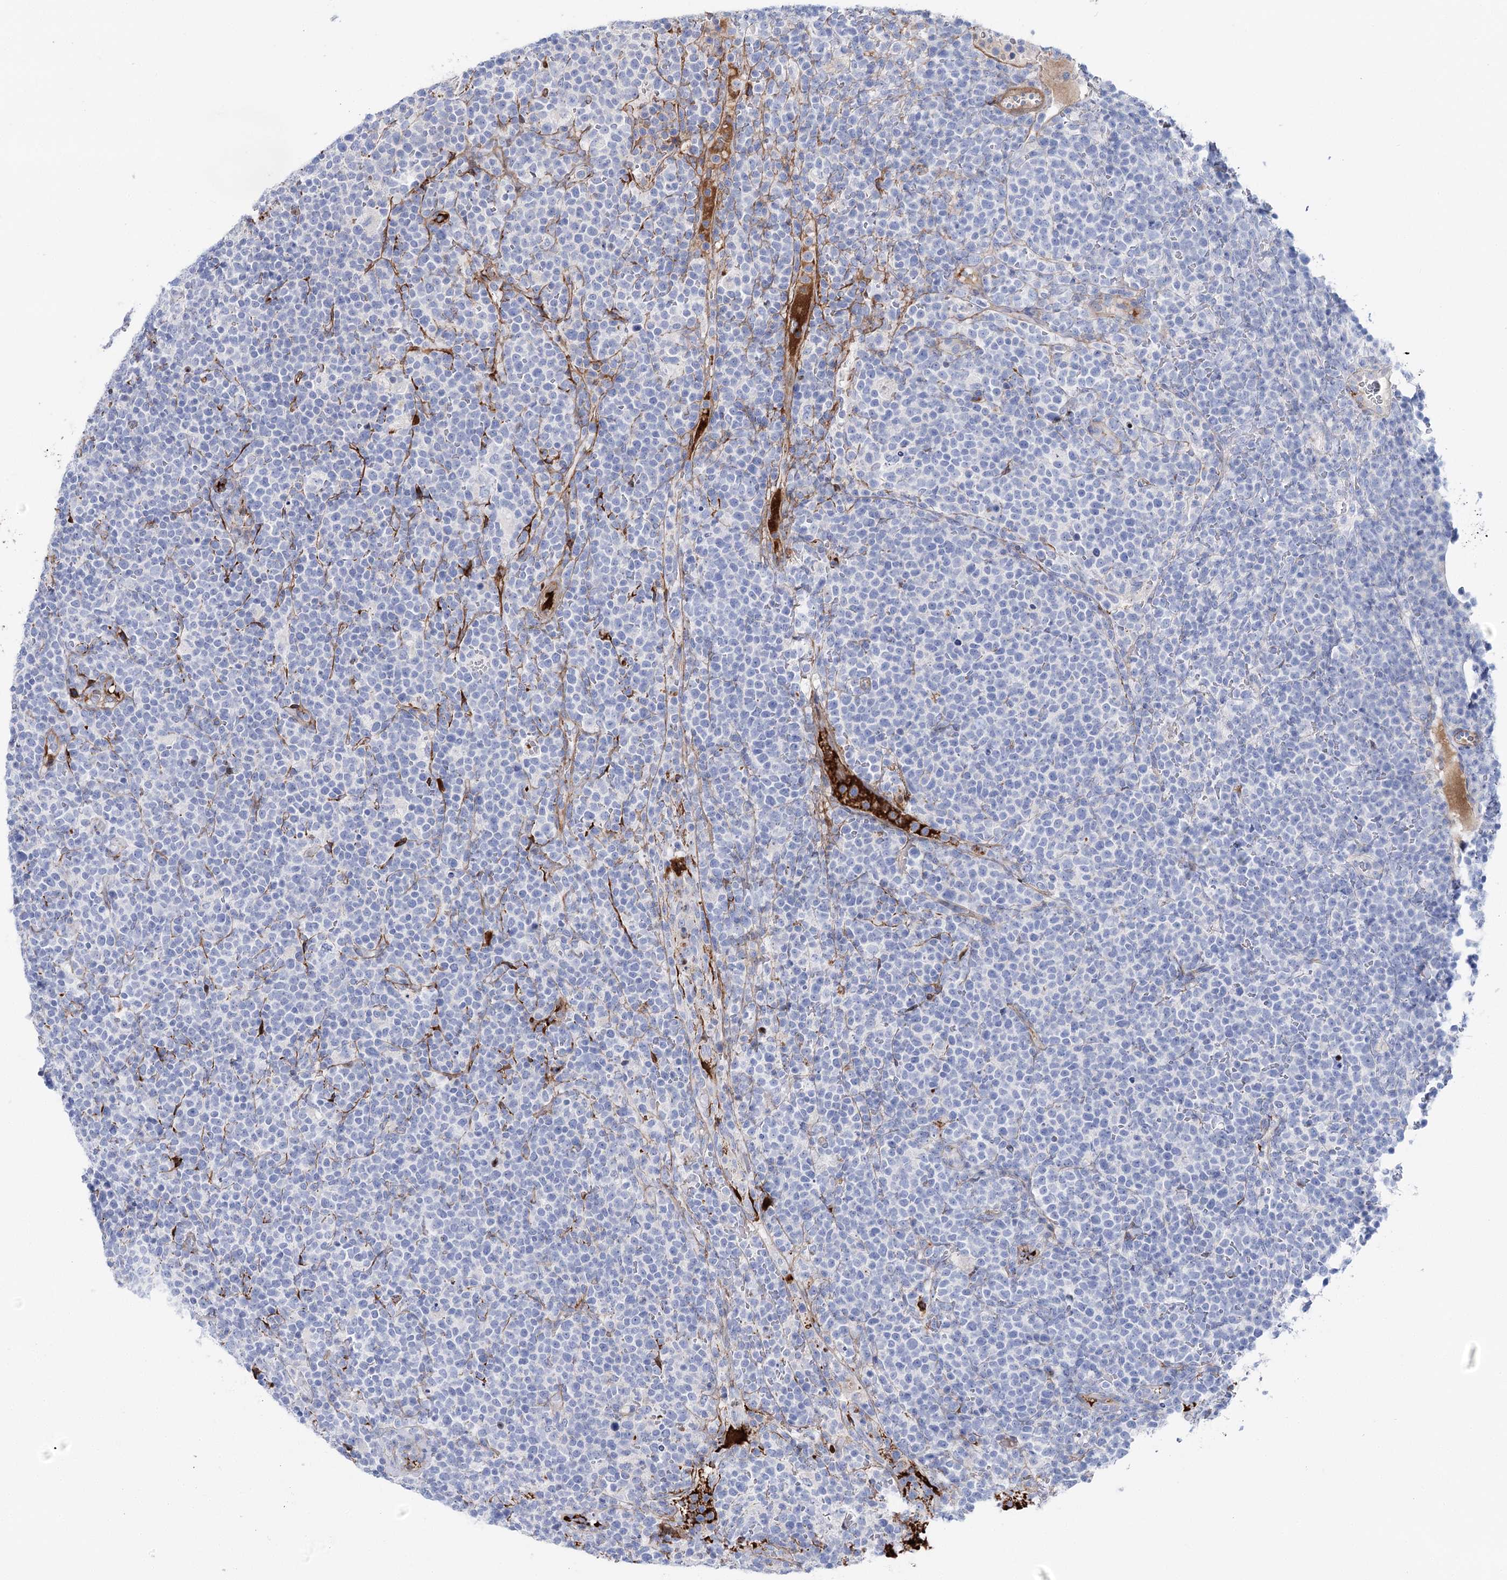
{"staining": {"intensity": "negative", "quantity": "none", "location": "none"}, "tissue": "lymphoma", "cell_type": "Tumor cells", "image_type": "cancer", "snomed": [{"axis": "morphology", "description": "Malignant lymphoma, non-Hodgkin's type, High grade"}, {"axis": "topography", "description": "Lymph node"}], "caption": "Immunohistochemical staining of malignant lymphoma, non-Hodgkin's type (high-grade) displays no significant positivity in tumor cells. Brightfield microscopy of immunohistochemistry stained with DAB (3,3'-diaminobenzidine) (brown) and hematoxylin (blue), captured at high magnification.", "gene": "ANKRD23", "patient": {"sex": "male", "age": 61}}